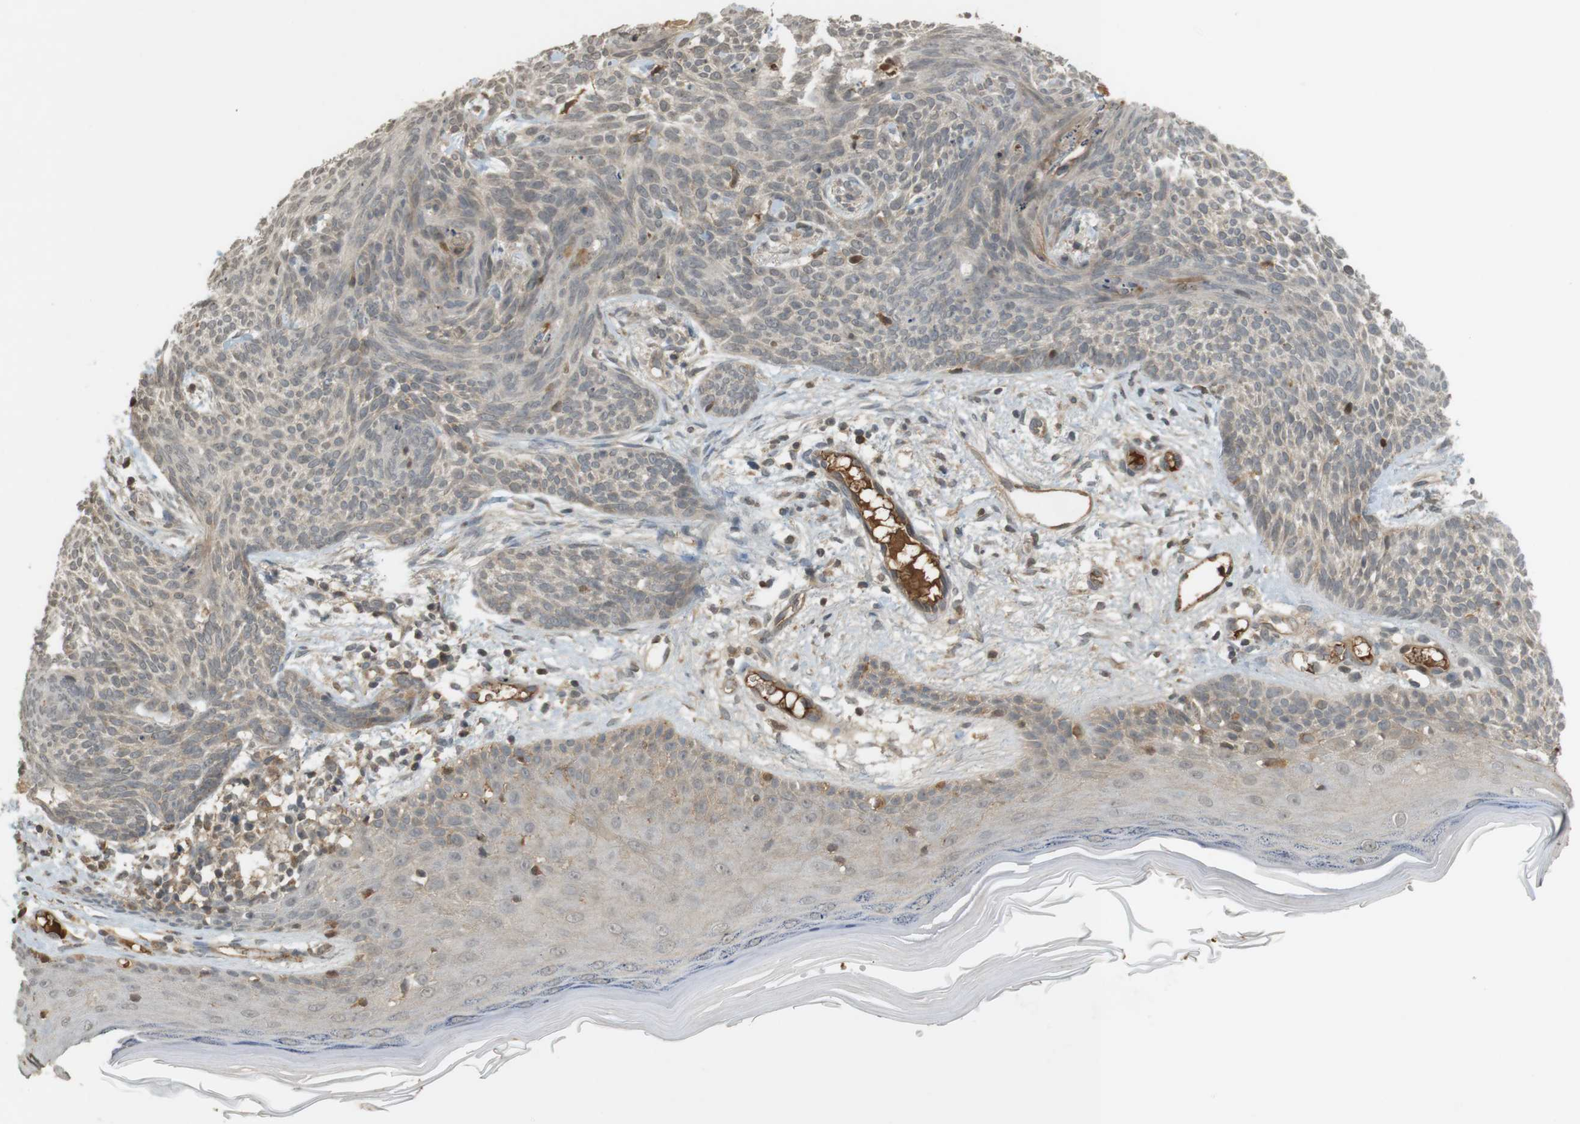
{"staining": {"intensity": "weak", "quantity": "25%-75%", "location": "cytoplasmic/membranous"}, "tissue": "skin cancer", "cell_type": "Tumor cells", "image_type": "cancer", "snomed": [{"axis": "morphology", "description": "Basal cell carcinoma"}, {"axis": "topography", "description": "Skin"}], "caption": "Immunohistochemical staining of skin cancer (basal cell carcinoma) reveals low levels of weak cytoplasmic/membranous staining in approximately 25%-75% of tumor cells.", "gene": "SRR", "patient": {"sex": "female", "age": 59}}